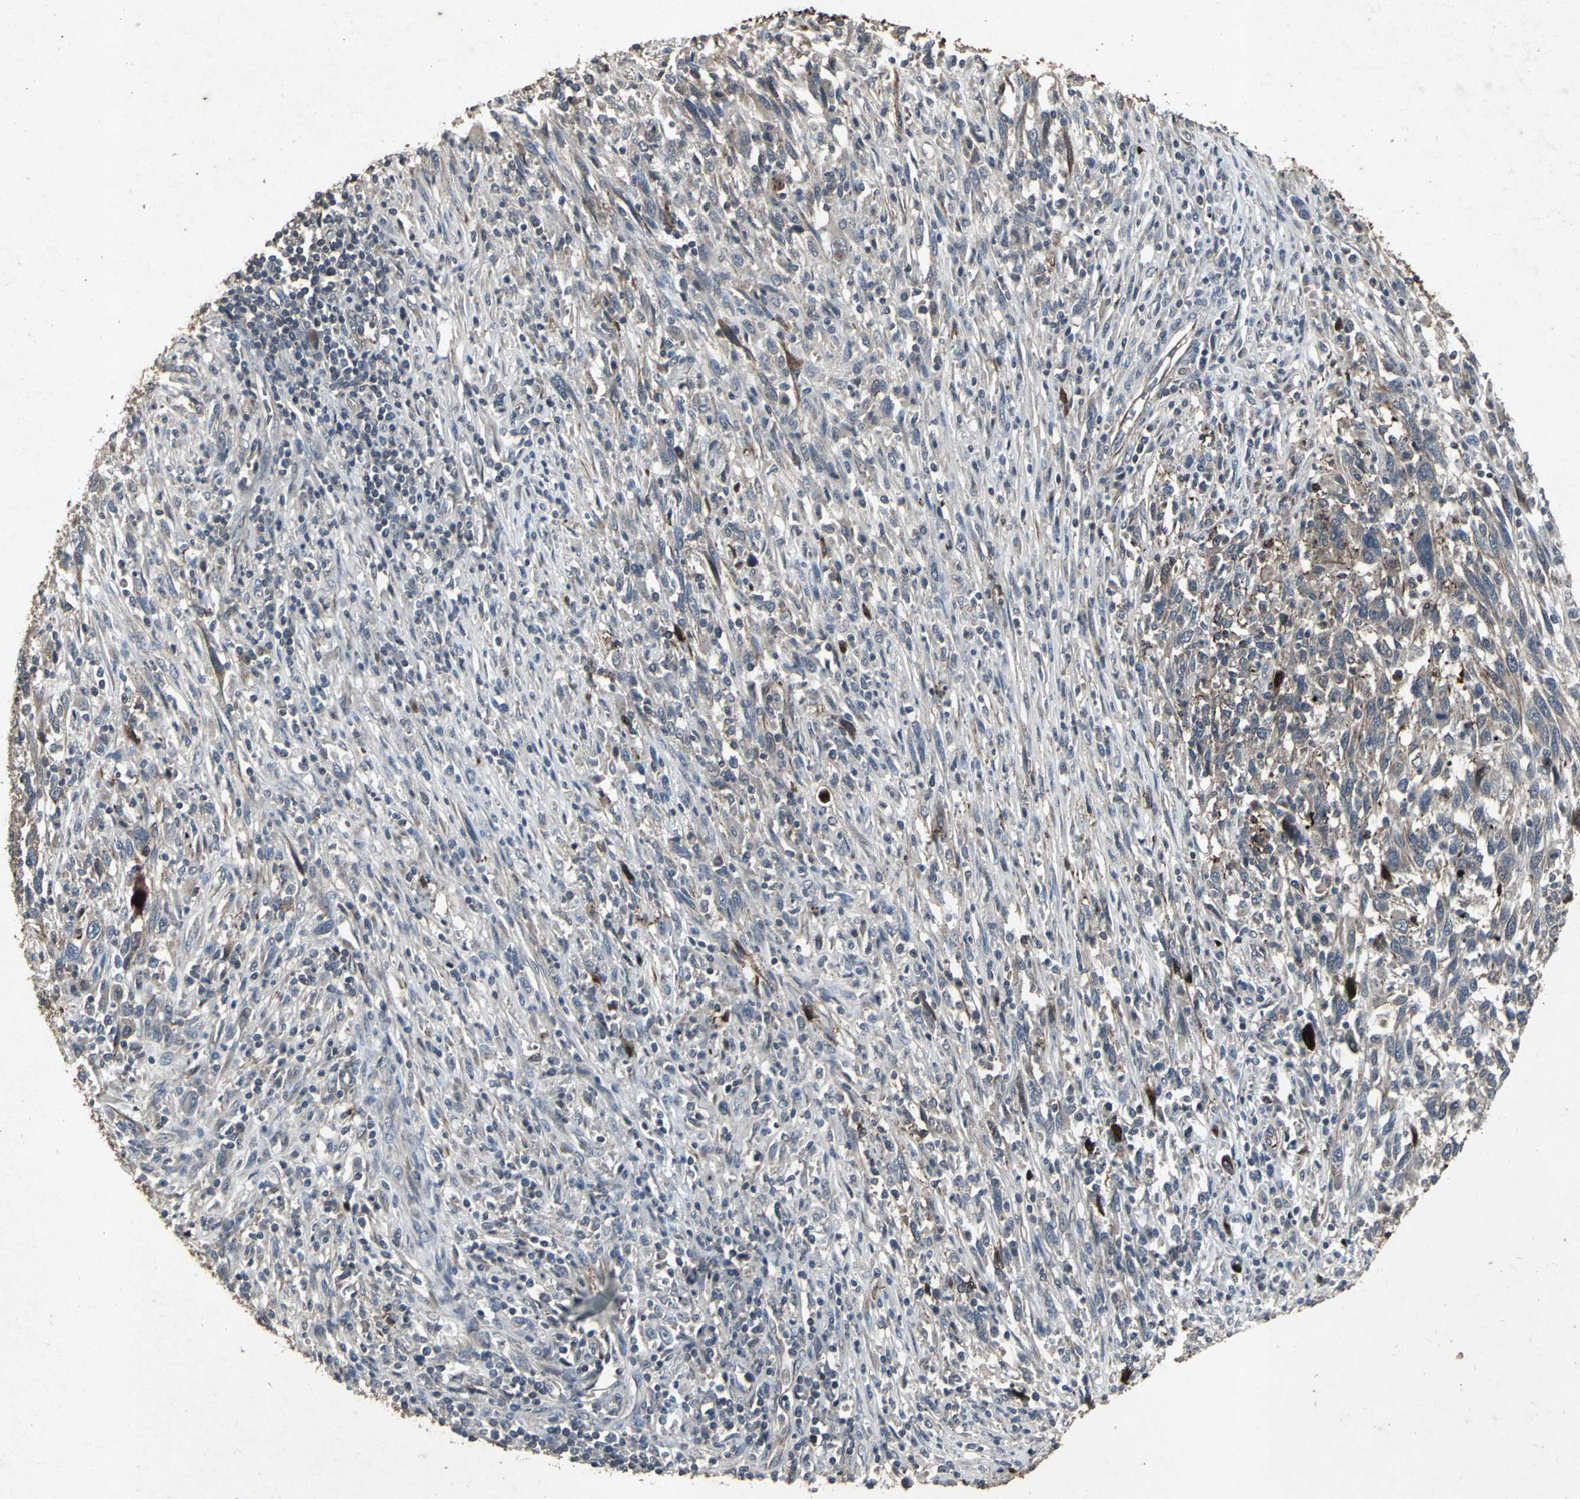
{"staining": {"intensity": "moderate", "quantity": "25%-75%", "location": "cytoplasmic/membranous"}, "tissue": "melanoma", "cell_type": "Tumor cells", "image_type": "cancer", "snomed": [{"axis": "morphology", "description": "Malignant melanoma, Metastatic site"}, {"axis": "topography", "description": "Lymph node"}], "caption": "Melanoma was stained to show a protein in brown. There is medium levels of moderate cytoplasmic/membranous positivity in approximately 25%-75% of tumor cells.", "gene": "CCR9", "patient": {"sex": "male", "age": 61}}